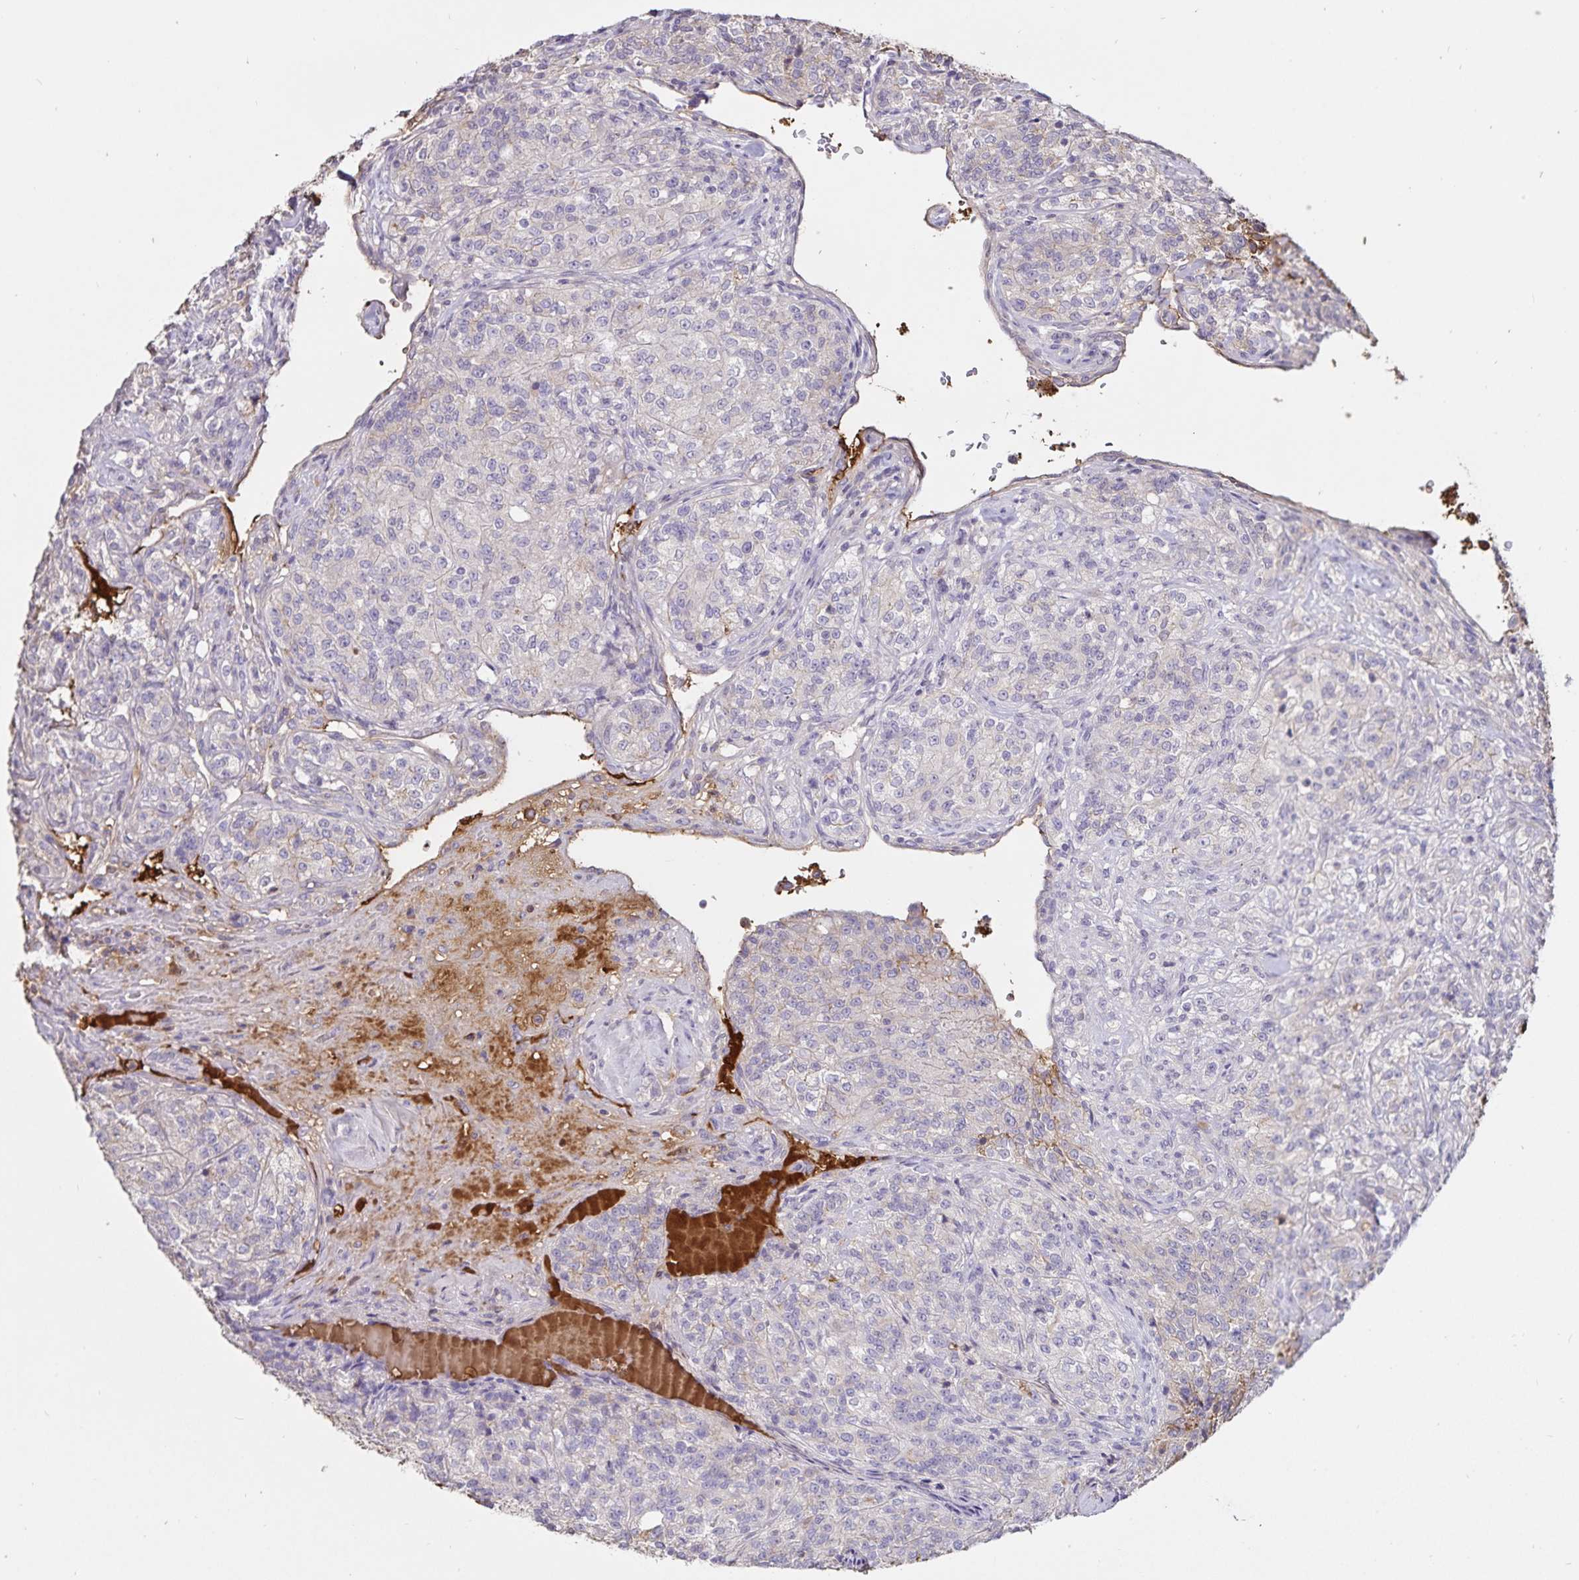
{"staining": {"intensity": "negative", "quantity": "none", "location": "none"}, "tissue": "renal cancer", "cell_type": "Tumor cells", "image_type": "cancer", "snomed": [{"axis": "morphology", "description": "Adenocarcinoma, NOS"}, {"axis": "topography", "description": "Kidney"}], "caption": "Renal cancer (adenocarcinoma) was stained to show a protein in brown. There is no significant expression in tumor cells. The staining was performed using DAB (3,3'-diaminobenzidine) to visualize the protein expression in brown, while the nuclei were stained in blue with hematoxylin (Magnification: 20x).", "gene": "FGG", "patient": {"sex": "female", "age": 63}}